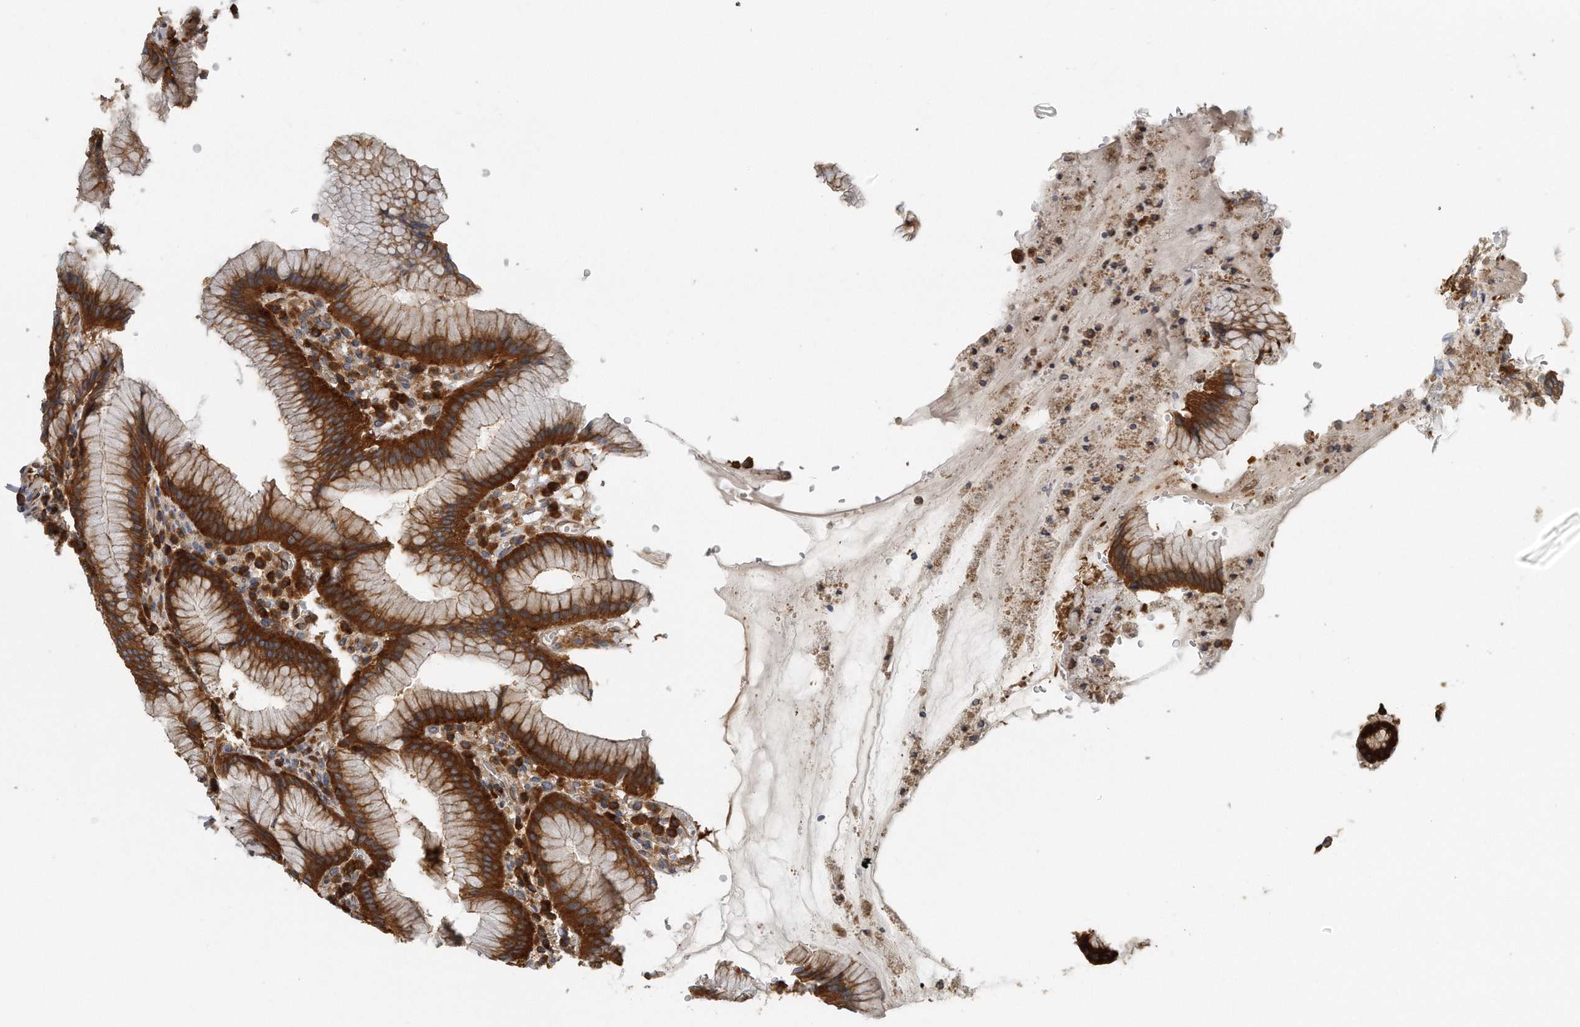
{"staining": {"intensity": "strong", "quantity": ">75%", "location": "cytoplasmic/membranous"}, "tissue": "stomach", "cell_type": "Glandular cells", "image_type": "normal", "snomed": [{"axis": "morphology", "description": "Normal tissue, NOS"}, {"axis": "topography", "description": "Stomach"}], "caption": "Glandular cells display high levels of strong cytoplasmic/membranous staining in approximately >75% of cells in benign stomach. The protein is stained brown, and the nuclei are stained in blue (DAB IHC with brightfield microscopy, high magnification).", "gene": "EIF3I", "patient": {"sex": "male", "age": 55}}